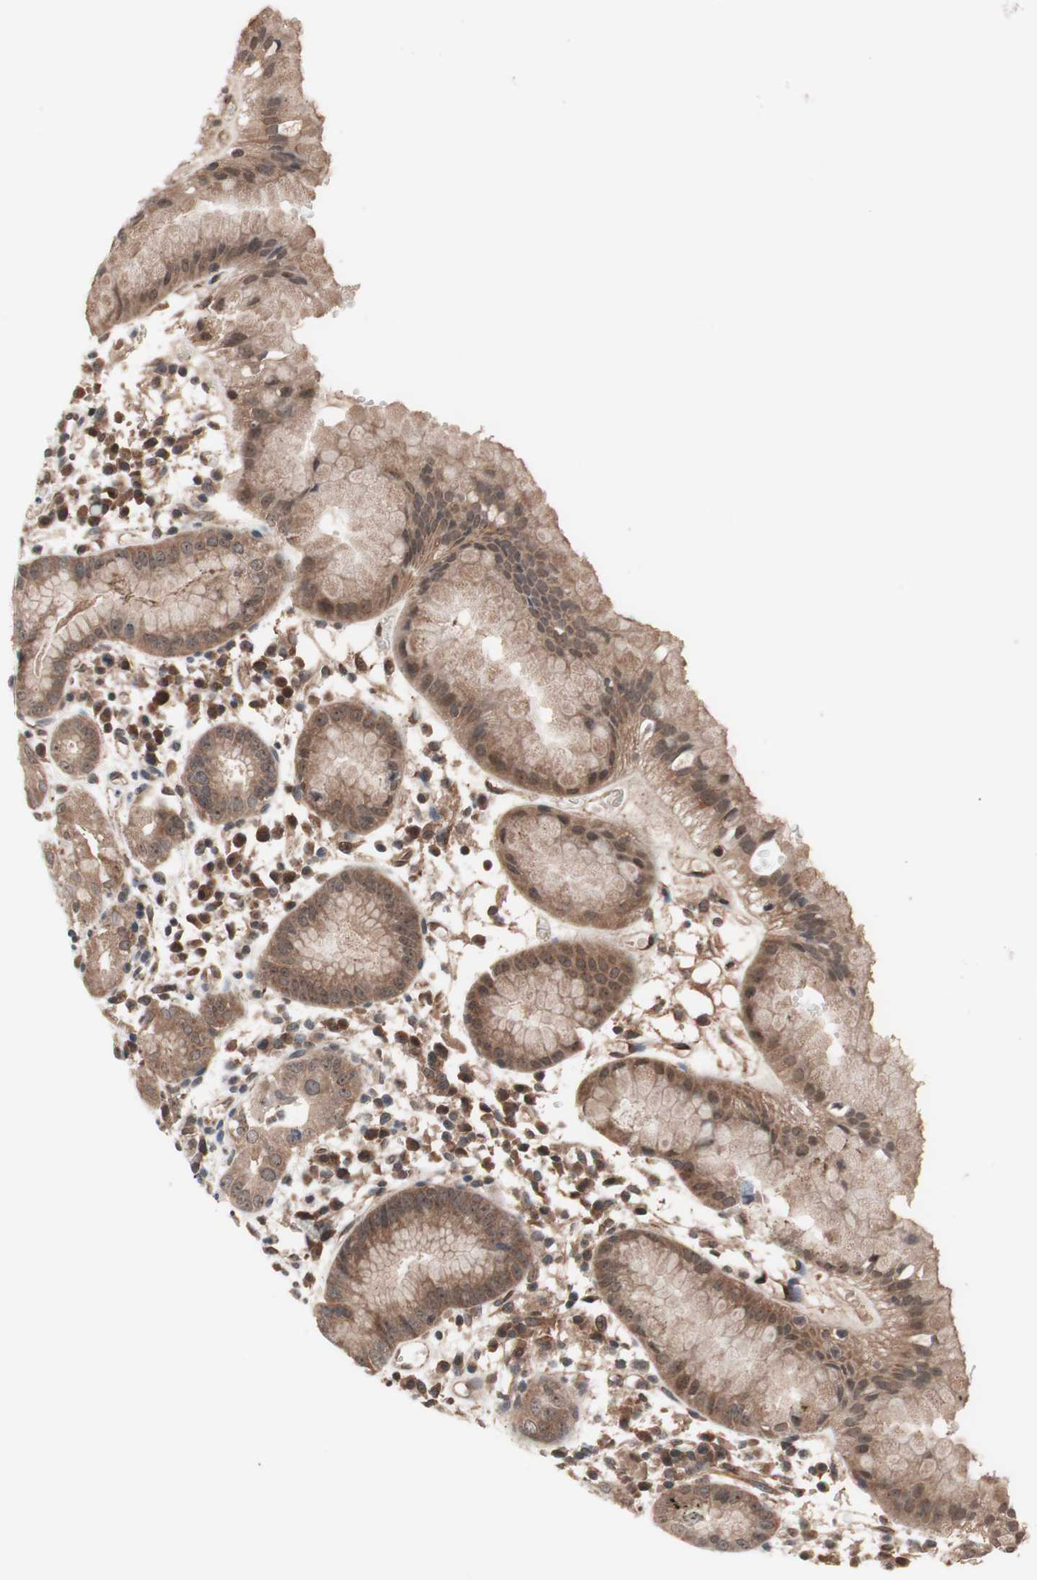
{"staining": {"intensity": "moderate", "quantity": ">75%", "location": "cytoplasmic/membranous,nuclear"}, "tissue": "stomach", "cell_type": "Glandular cells", "image_type": "normal", "snomed": [{"axis": "morphology", "description": "Normal tissue, NOS"}, {"axis": "topography", "description": "Stomach"}, {"axis": "topography", "description": "Stomach, lower"}], "caption": "Immunohistochemical staining of normal stomach demonstrates moderate cytoplasmic/membranous,nuclear protein positivity in about >75% of glandular cells.", "gene": "IRS1", "patient": {"sex": "female", "age": 75}}